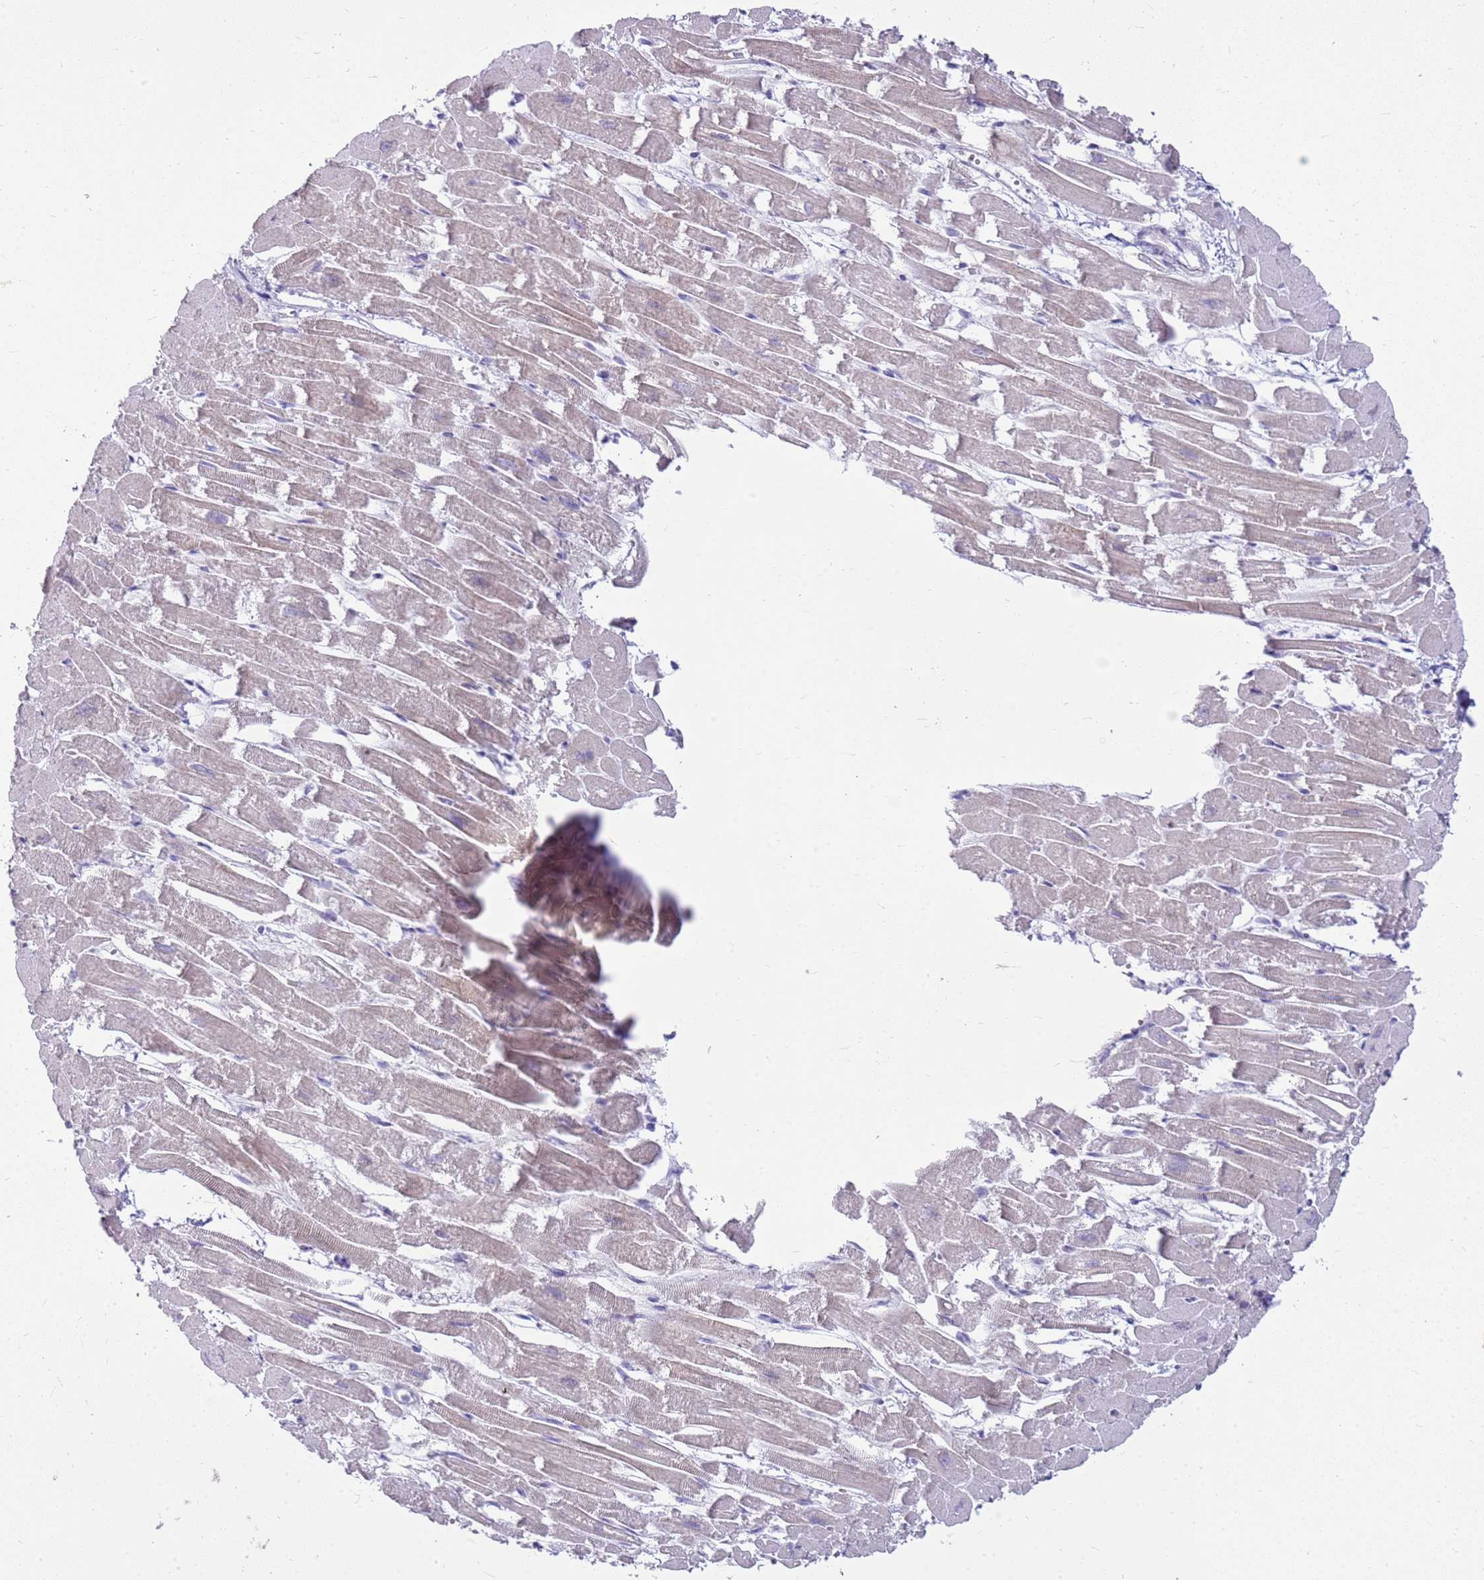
{"staining": {"intensity": "weak", "quantity": "<25%", "location": "cytoplasmic/membranous"}, "tissue": "heart muscle", "cell_type": "Cardiomyocytes", "image_type": "normal", "snomed": [{"axis": "morphology", "description": "Normal tissue, NOS"}, {"axis": "topography", "description": "Heart"}], "caption": "Protein analysis of normal heart muscle shows no significant positivity in cardiomyocytes.", "gene": "FABP2", "patient": {"sex": "male", "age": 54}}